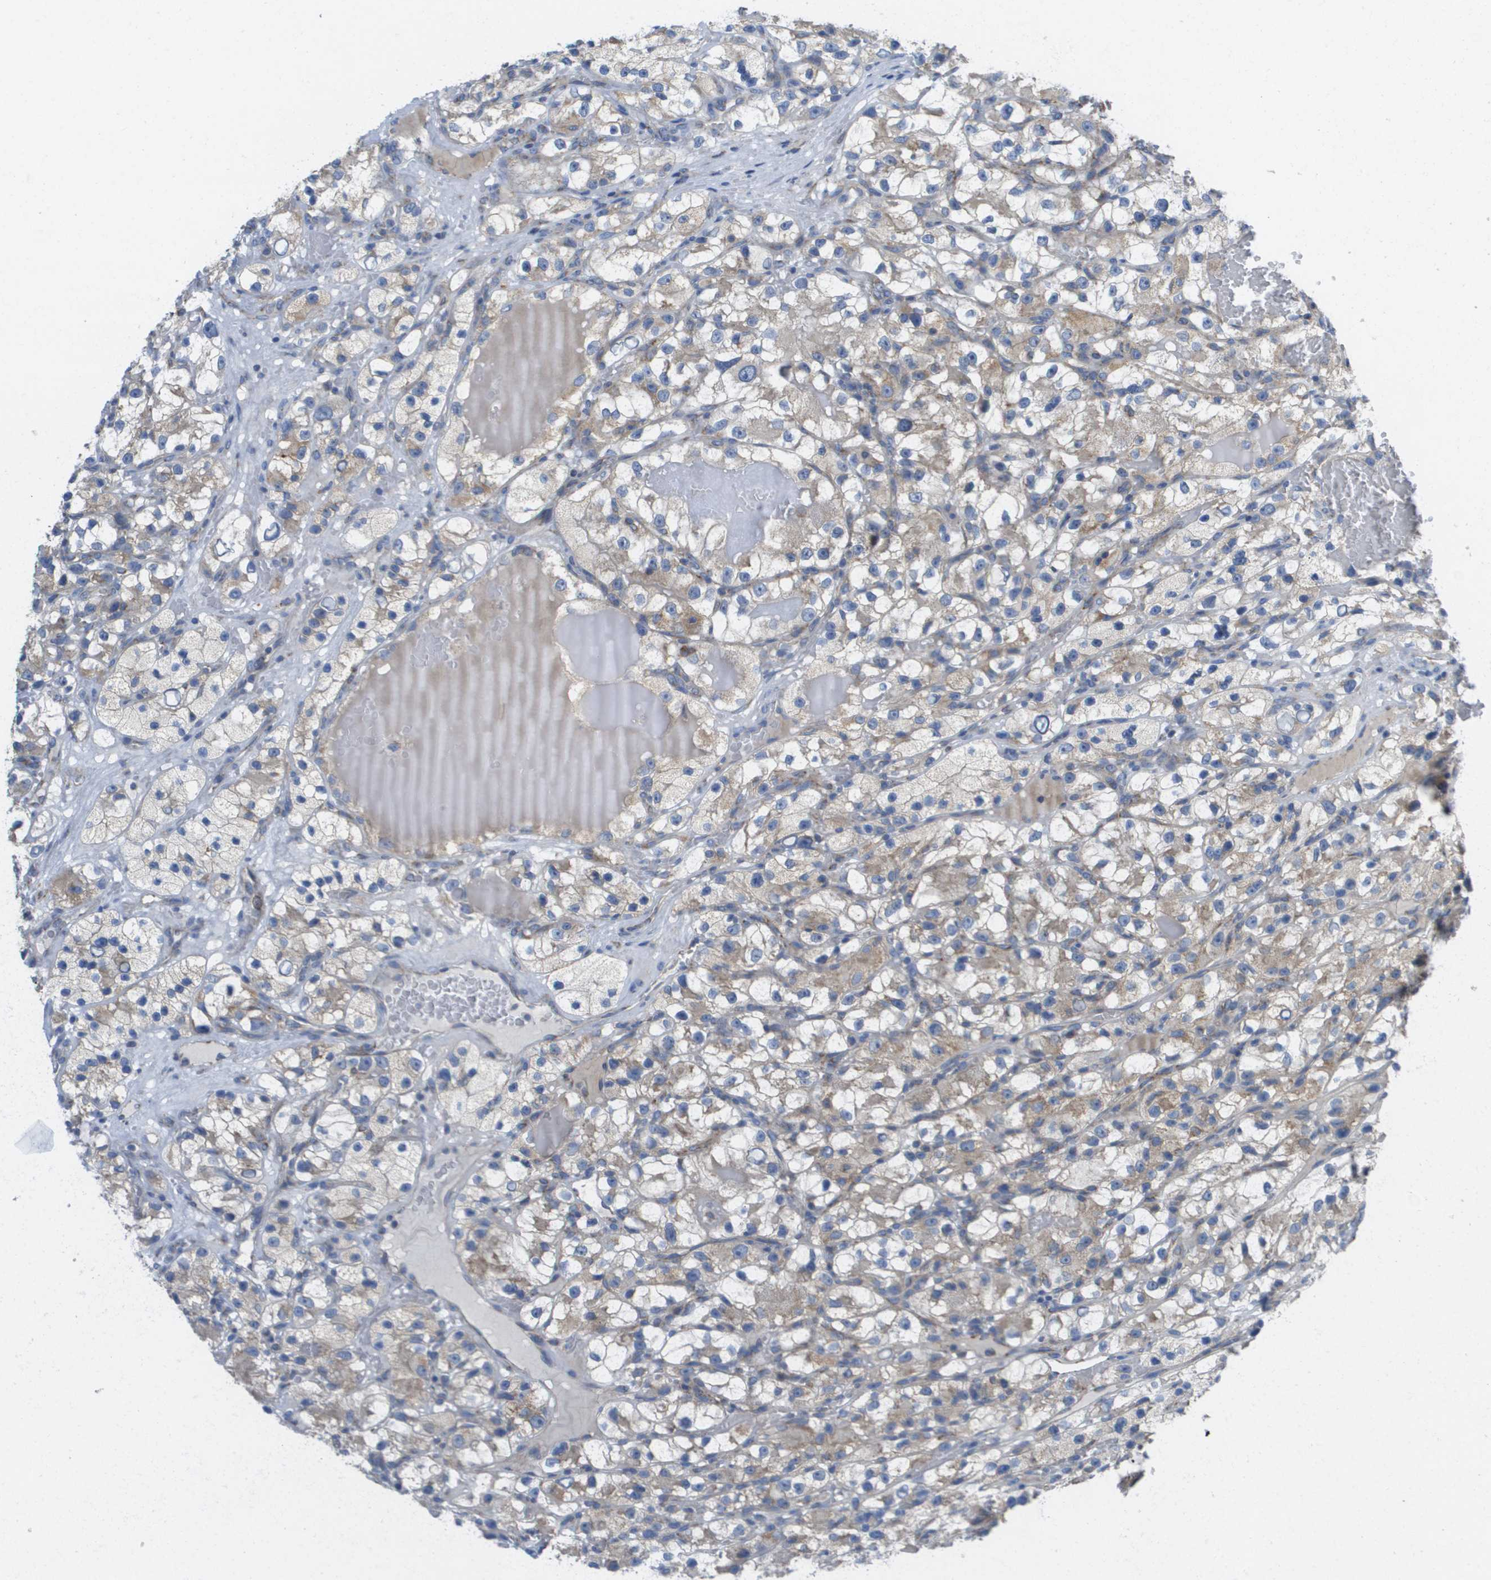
{"staining": {"intensity": "weak", "quantity": "<25%", "location": "cytoplasmic/membranous"}, "tissue": "renal cancer", "cell_type": "Tumor cells", "image_type": "cancer", "snomed": [{"axis": "morphology", "description": "Adenocarcinoma, NOS"}, {"axis": "topography", "description": "Kidney"}], "caption": "The histopathology image demonstrates no staining of tumor cells in renal adenocarcinoma.", "gene": "FIS1", "patient": {"sex": "female", "age": 57}}